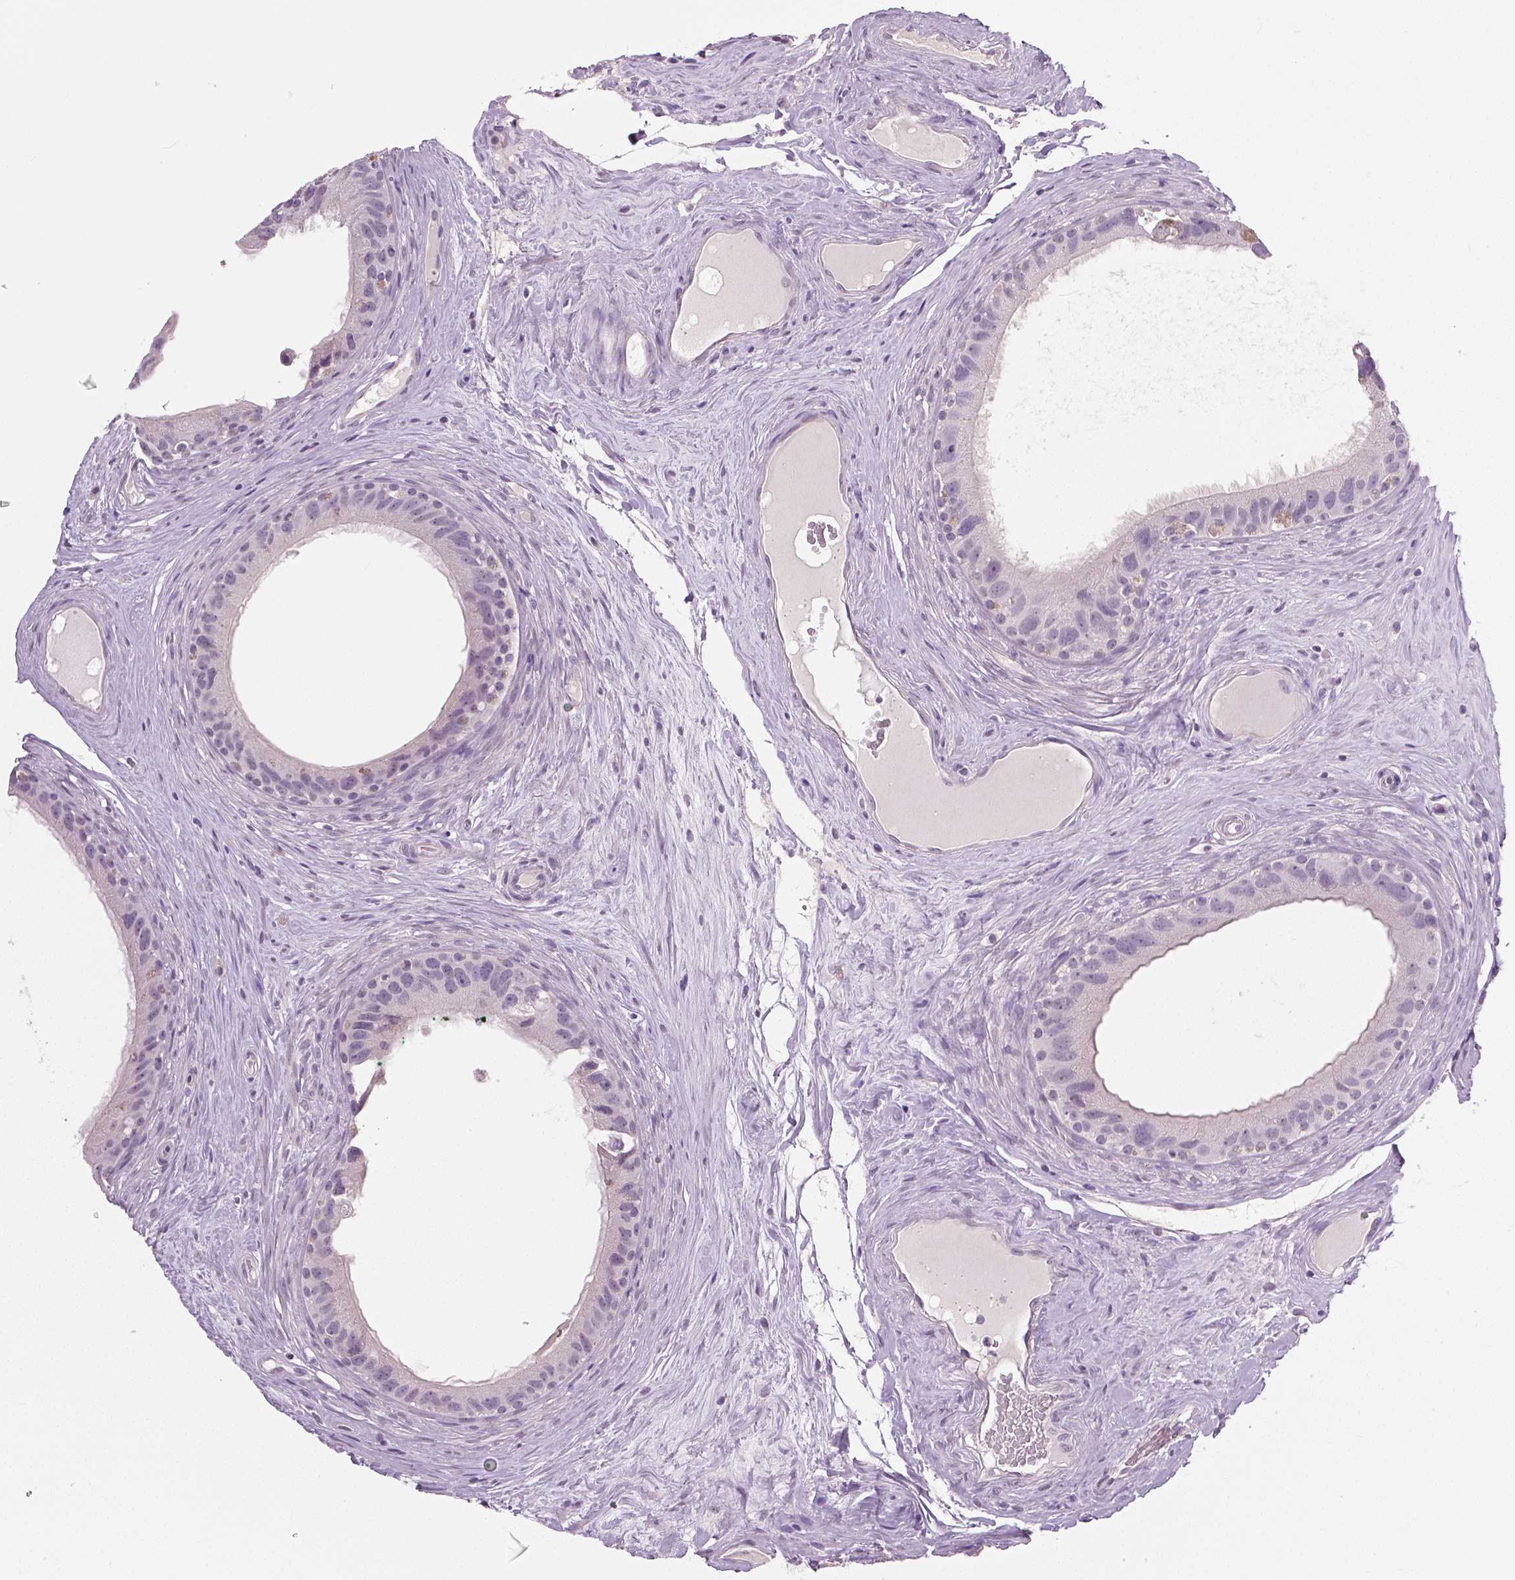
{"staining": {"intensity": "negative", "quantity": "none", "location": "none"}, "tissue": "epididymis", "cell_type": "Glandular cells", "image_type": "normal", "snomed": [{"axis": "morphology", "description": "Normal tissue, NOS"}, {"axis": "topography", "description": "Epididymis"}], "caption": "The histopathology image reveals no significant staining in glandular cells of epididymis. The staining was performed using DAB to visualize the protein expression in brown, while the nuclei were stained in blue with hematoxylin (Magnification: 20x).", "gene": "NECAB1", "patient": {"sex": "male", "age": 59}}